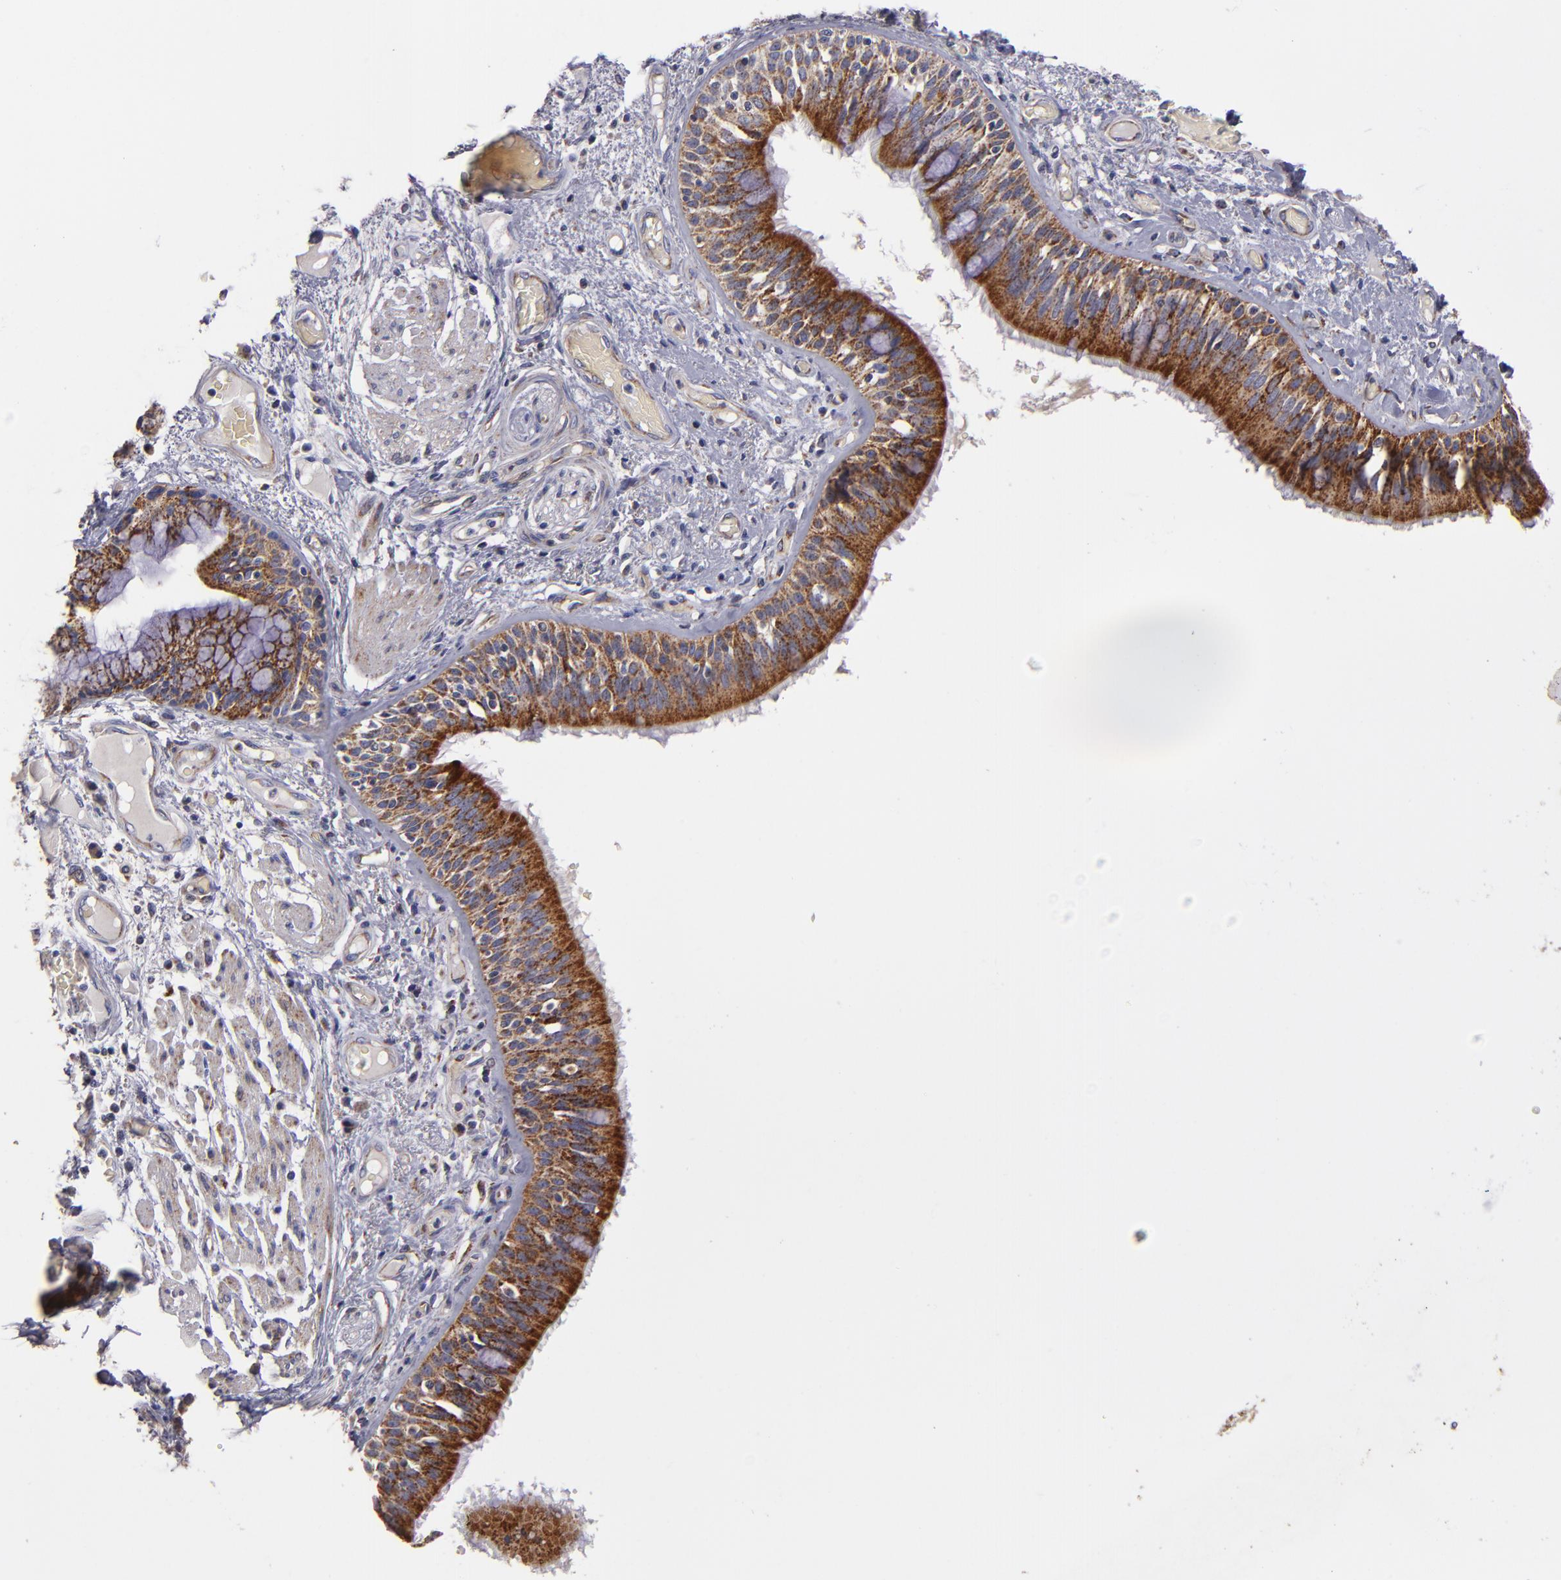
{"staining": {"intensity": "strong", "quantity": ">75%", "location": "cytoplasmic/membranous"}, "tissue": "bronchus", "cell_type": "Respiratory epithelial cells", "image_type": "normal", "snomed": [{"axis": "morphology", "description": "Normal tissue, NOS"}, {"axis": "morphology", "description": "Squamous cell carcinoma, NOS"}, {"axis": "topography", "description": "Bronchus"}, {"axis": "topography", "description": "Lung"}], "caption": "Immunohistochemistry (DAB) staining of unremarkable human bronchus shows strong cytoplasmic/membranous protein expression in approximately >75% of respiratory epithelial cells. (DAB (3,3'-diaminobenzidine) IHC, brown staining for protein, blue staining for nuclei).", "gene": "CLTA", "patient": {"sex": "female", "age": 47}}